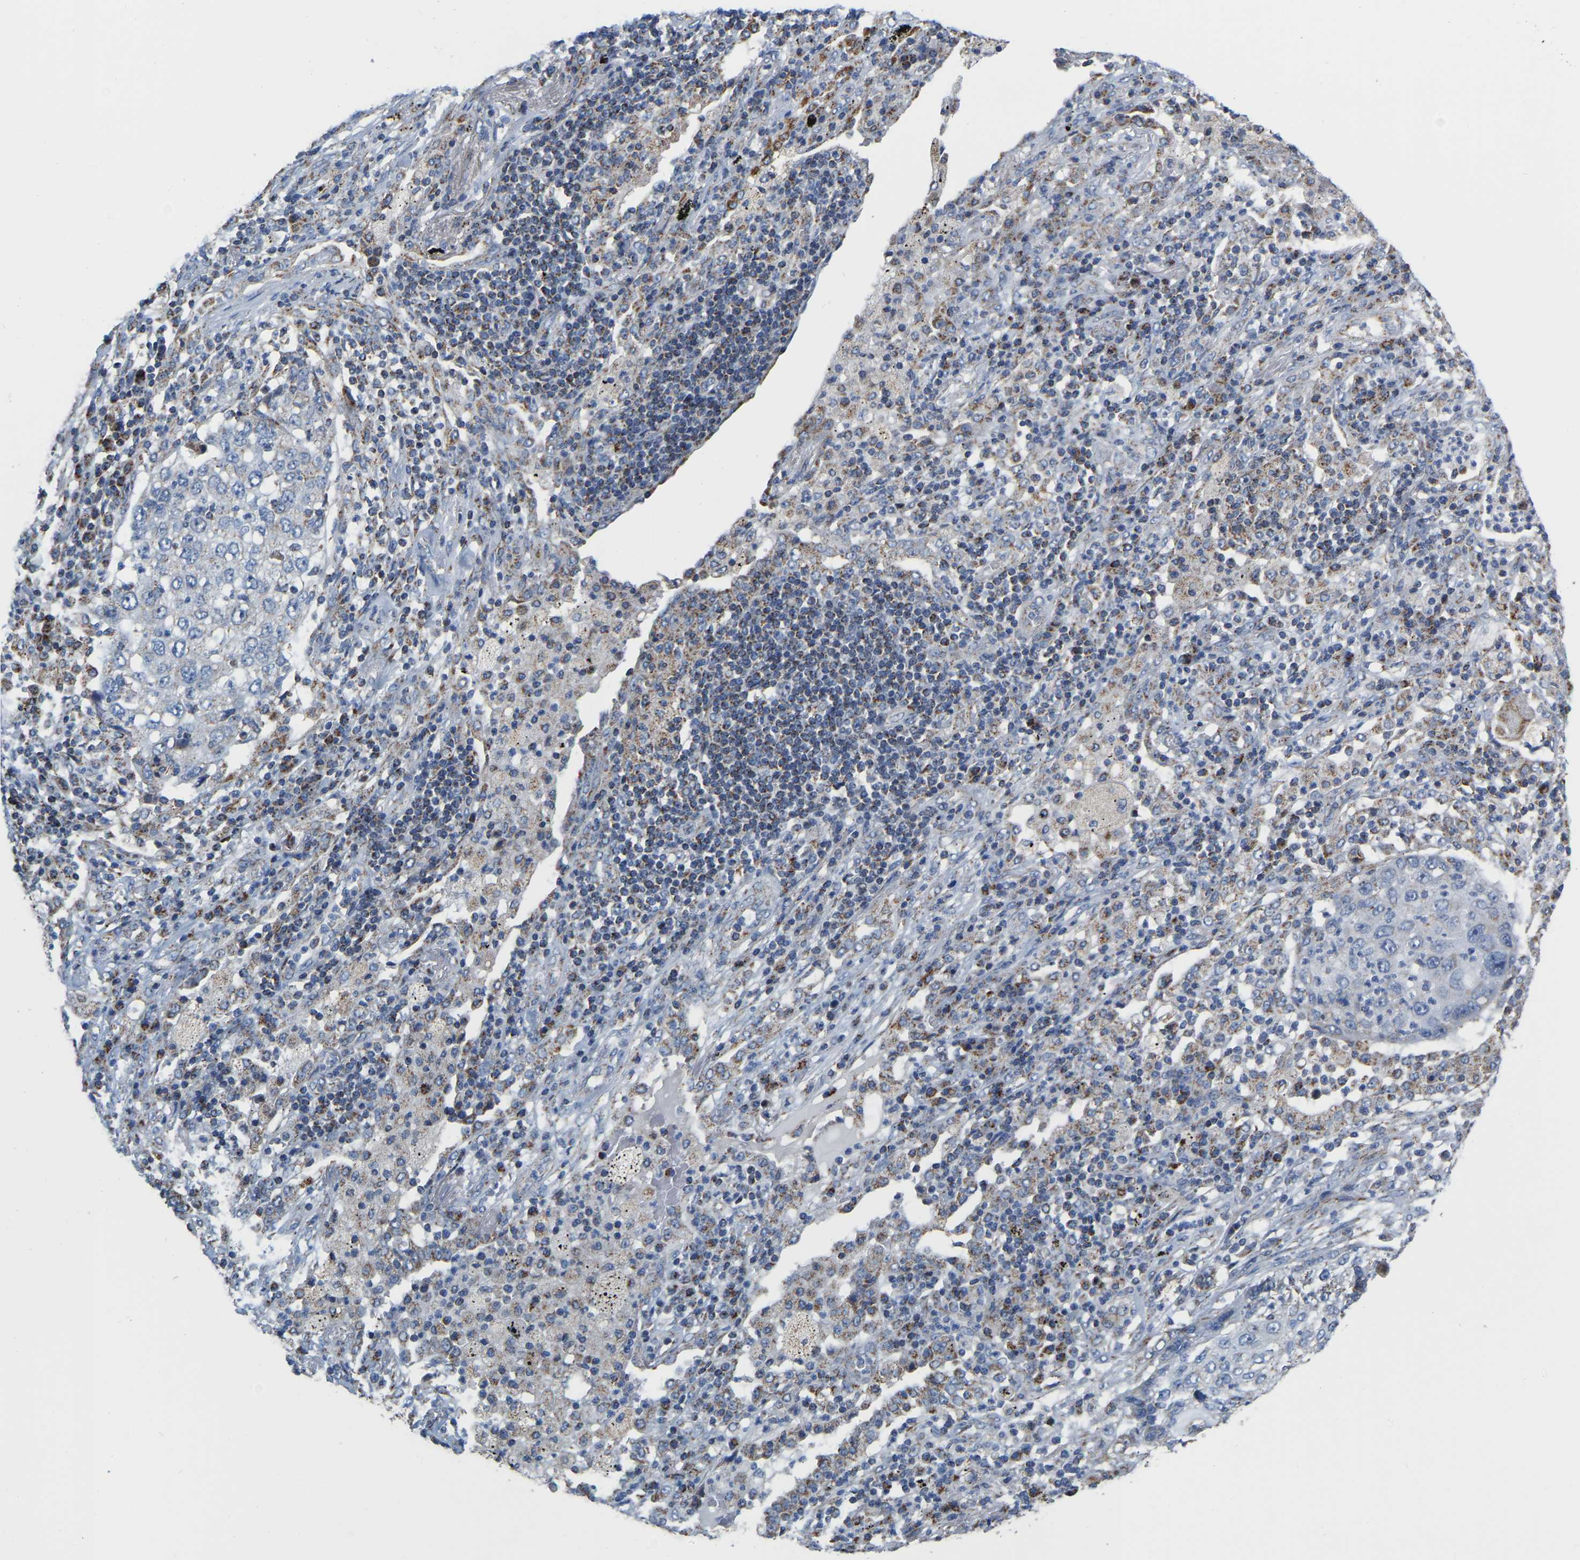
{"staining": {"intensity": "negative", "quantity": "none", "location": "none"}, "tissue": "lung cancer", "cell_type": "Tumor cells", "image_type": "cancer", "snomed": [{"axis": "morphology", "description": "Squamous cell carcinoma, NOS"}, {"axis": "topography", "description": "Lung"}], "caption": "High magnification brightfield microscopy of lung squamous cell carcinoma stained with DAB (3,3'-diaminobenzidine) (brown) and counterstained with hematoxylin (blue): tumor cells show no significant expression.", "gene": "CBLB", "patient": {"sex": "female", "age": 63}}